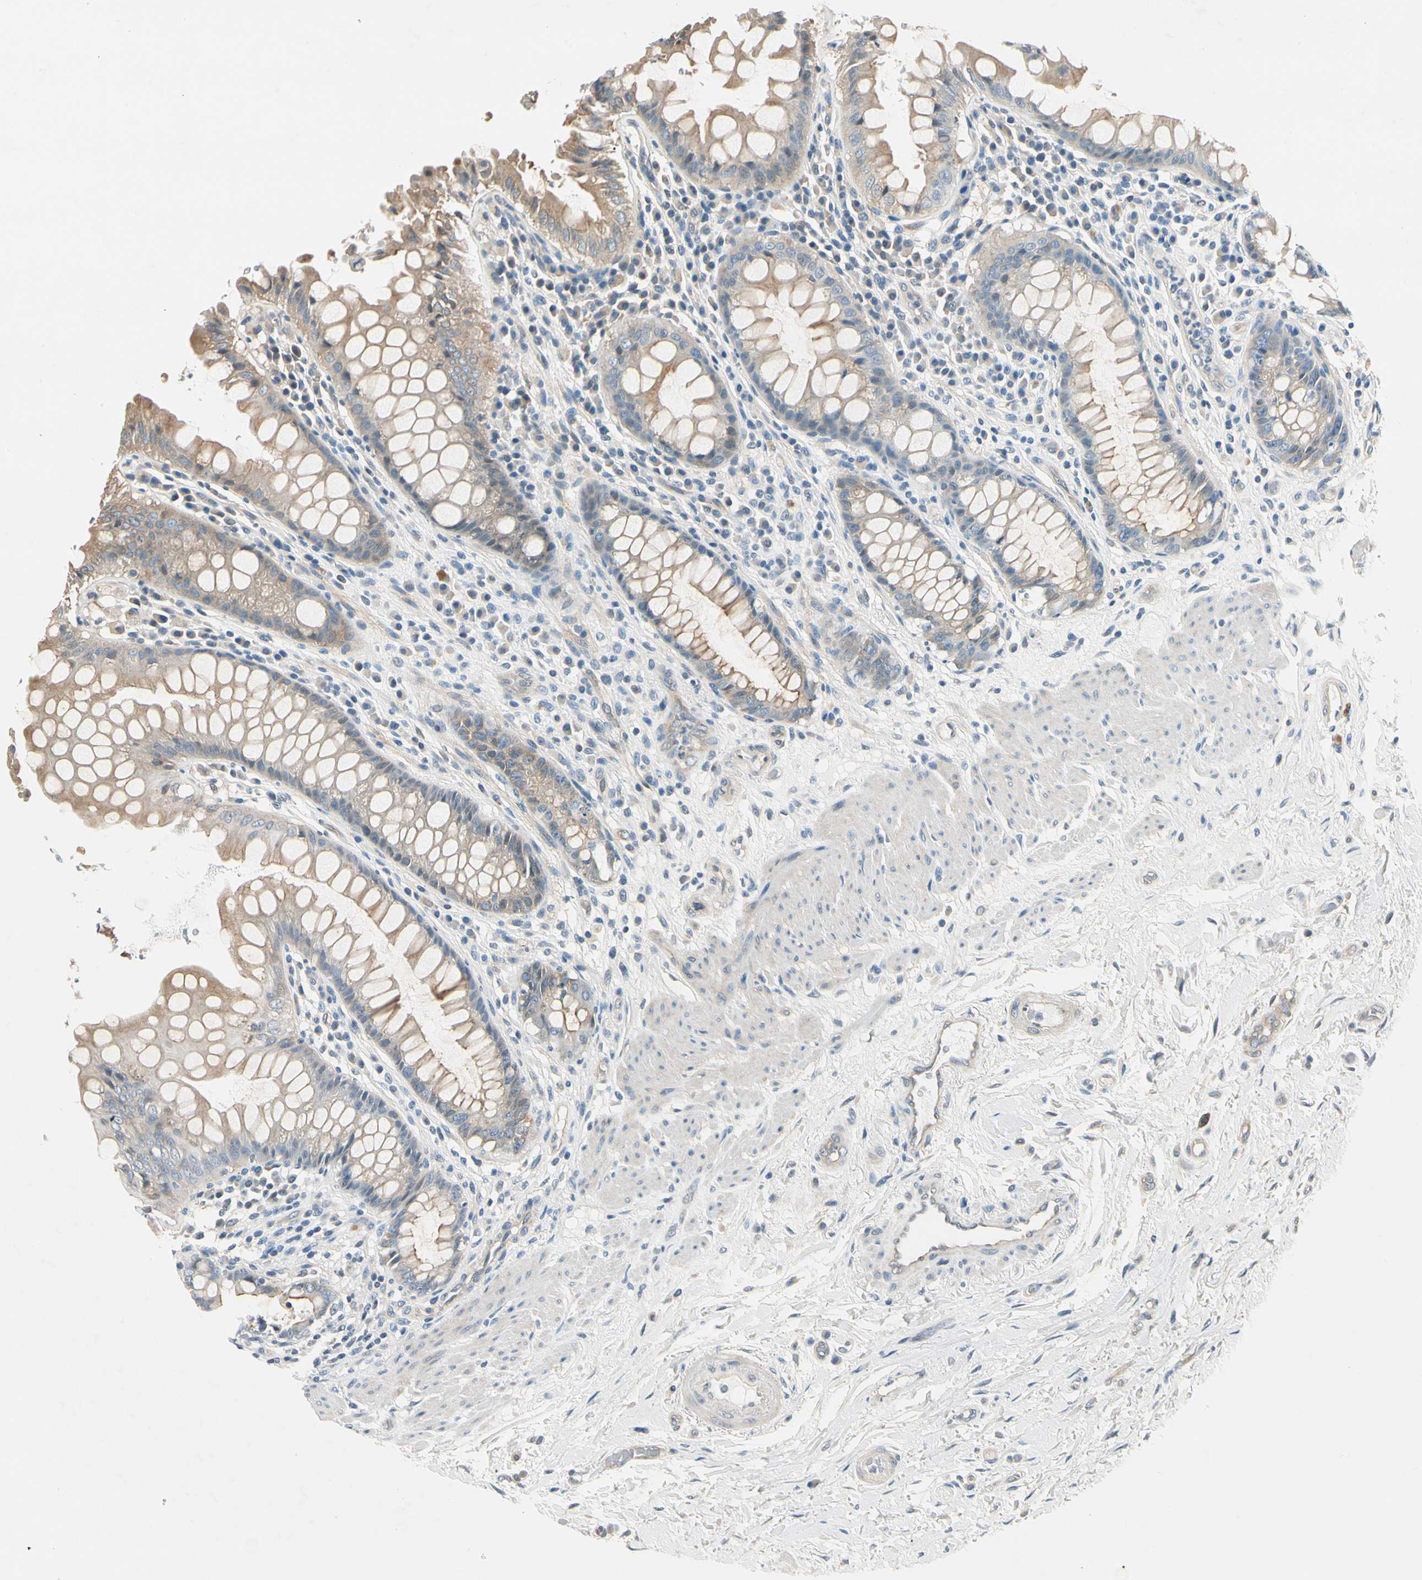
{"staining": {"intensity": "moderate", "quantity": ">75%", "location": "cytoplasmic/membranous"}, "tissue": "rectum", "cell_type": "Glandular cells", "image_type": "normal", "snomed": [{"axis": "morphology", "description": "Normal tissue, NOS"}, {"axis": "topography", "description": "Rectum"}], "caption": "Protein staining of normal rectum shows moderate cytoplasmic/membranous positivity in approximately >75% of glandular cells.", "gene": "ROCK2", "patient": {"sex": "female", "age": 75}}